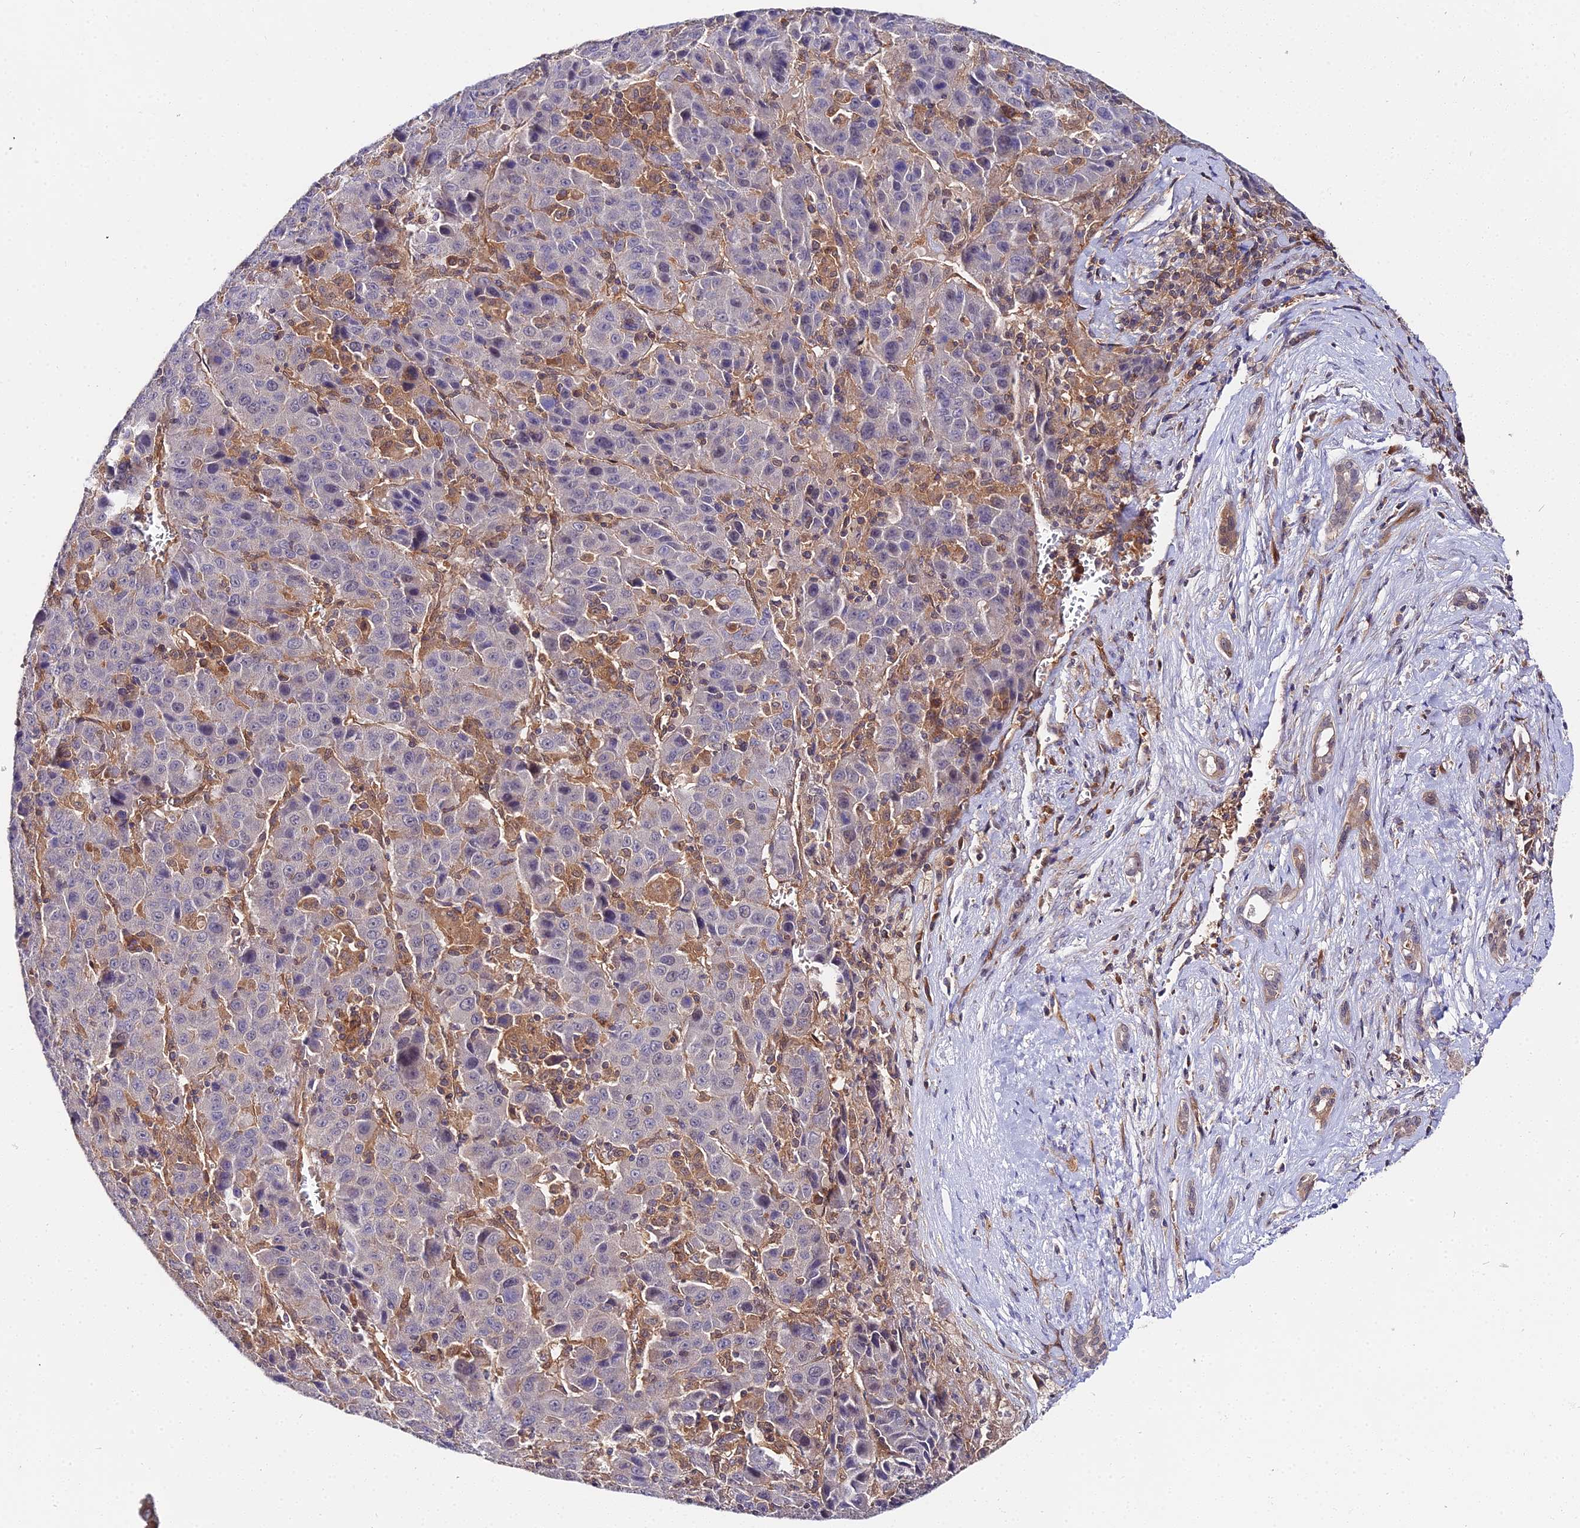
{"staining": {"intensity": "negative", "quantity": "none", "location": "none"}, "tissue": "liver cancer", "cell_type": "Tumor cells", "image_type": "cancer", "snomed": [{"axis": "morphology", "description": "Carcinoma, Hepatocellular, NOS"}, {"axis": "topography", "description": "Liver"}], "caption": "Tumor cells show no significant protein positivity in liver cancer (hepatocellular carcinoma).", "gene": "PPP2R2C", "patient": {"sex": "female", "age": 53}}